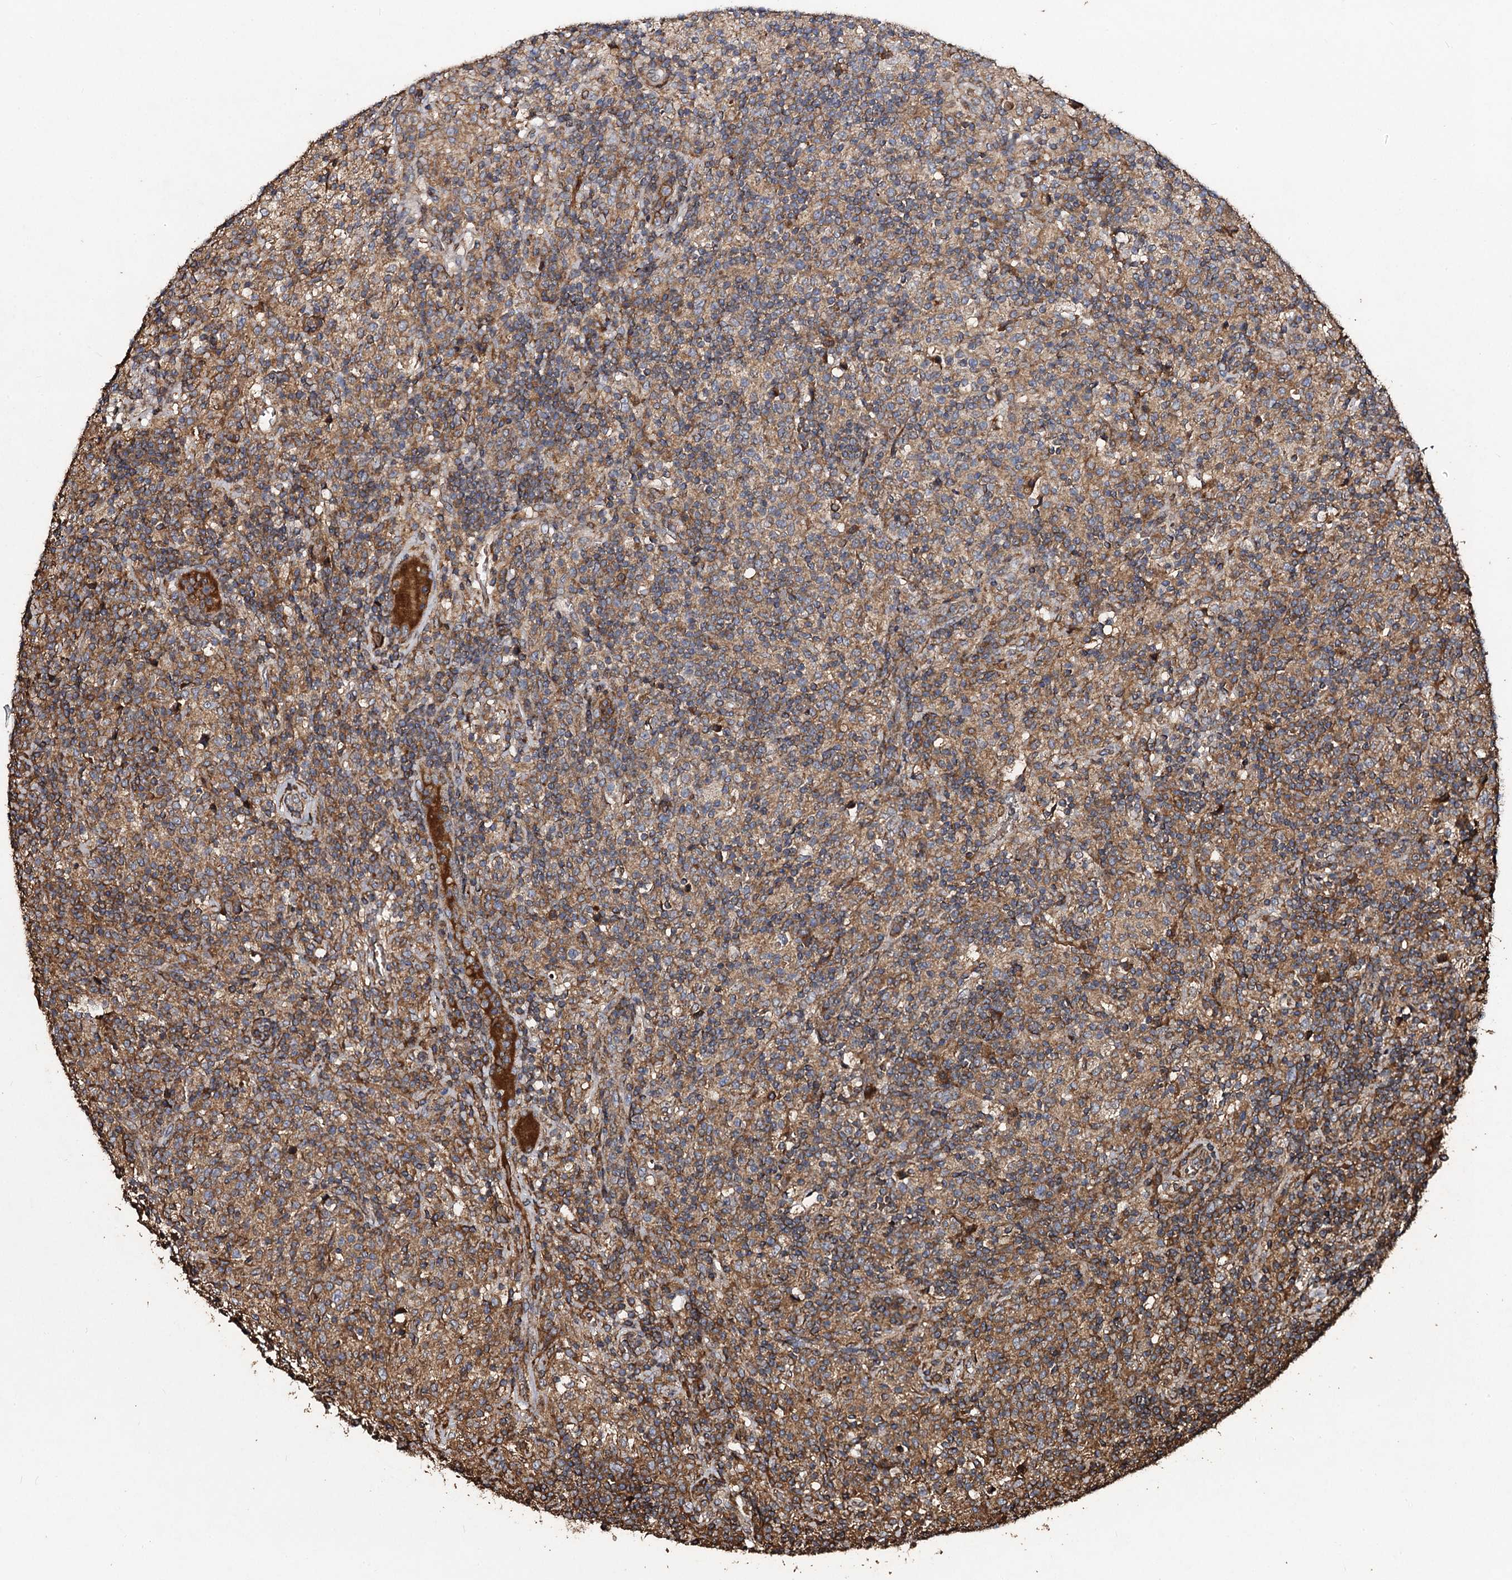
{"staining": {"intensity": "weak", "quantity": "25%-75%", "location": "cytoplasmic/membranous"}, "tissue": "lymphoma", "cell_type": "Tumor cells", "image_type": "cancer", "snomed": [{"axis": "morphology", "description": "Hodgkin's disease, NOS"}, {"axis": "topography", "description": "Lymph node"}], "caption": "Human Hodgkin's disease stained with a protein marker demonstrates weak staining in tumor cells.", "gene": "NOTCH2NLA", "patient": {"sex": "male", "age": 70}}